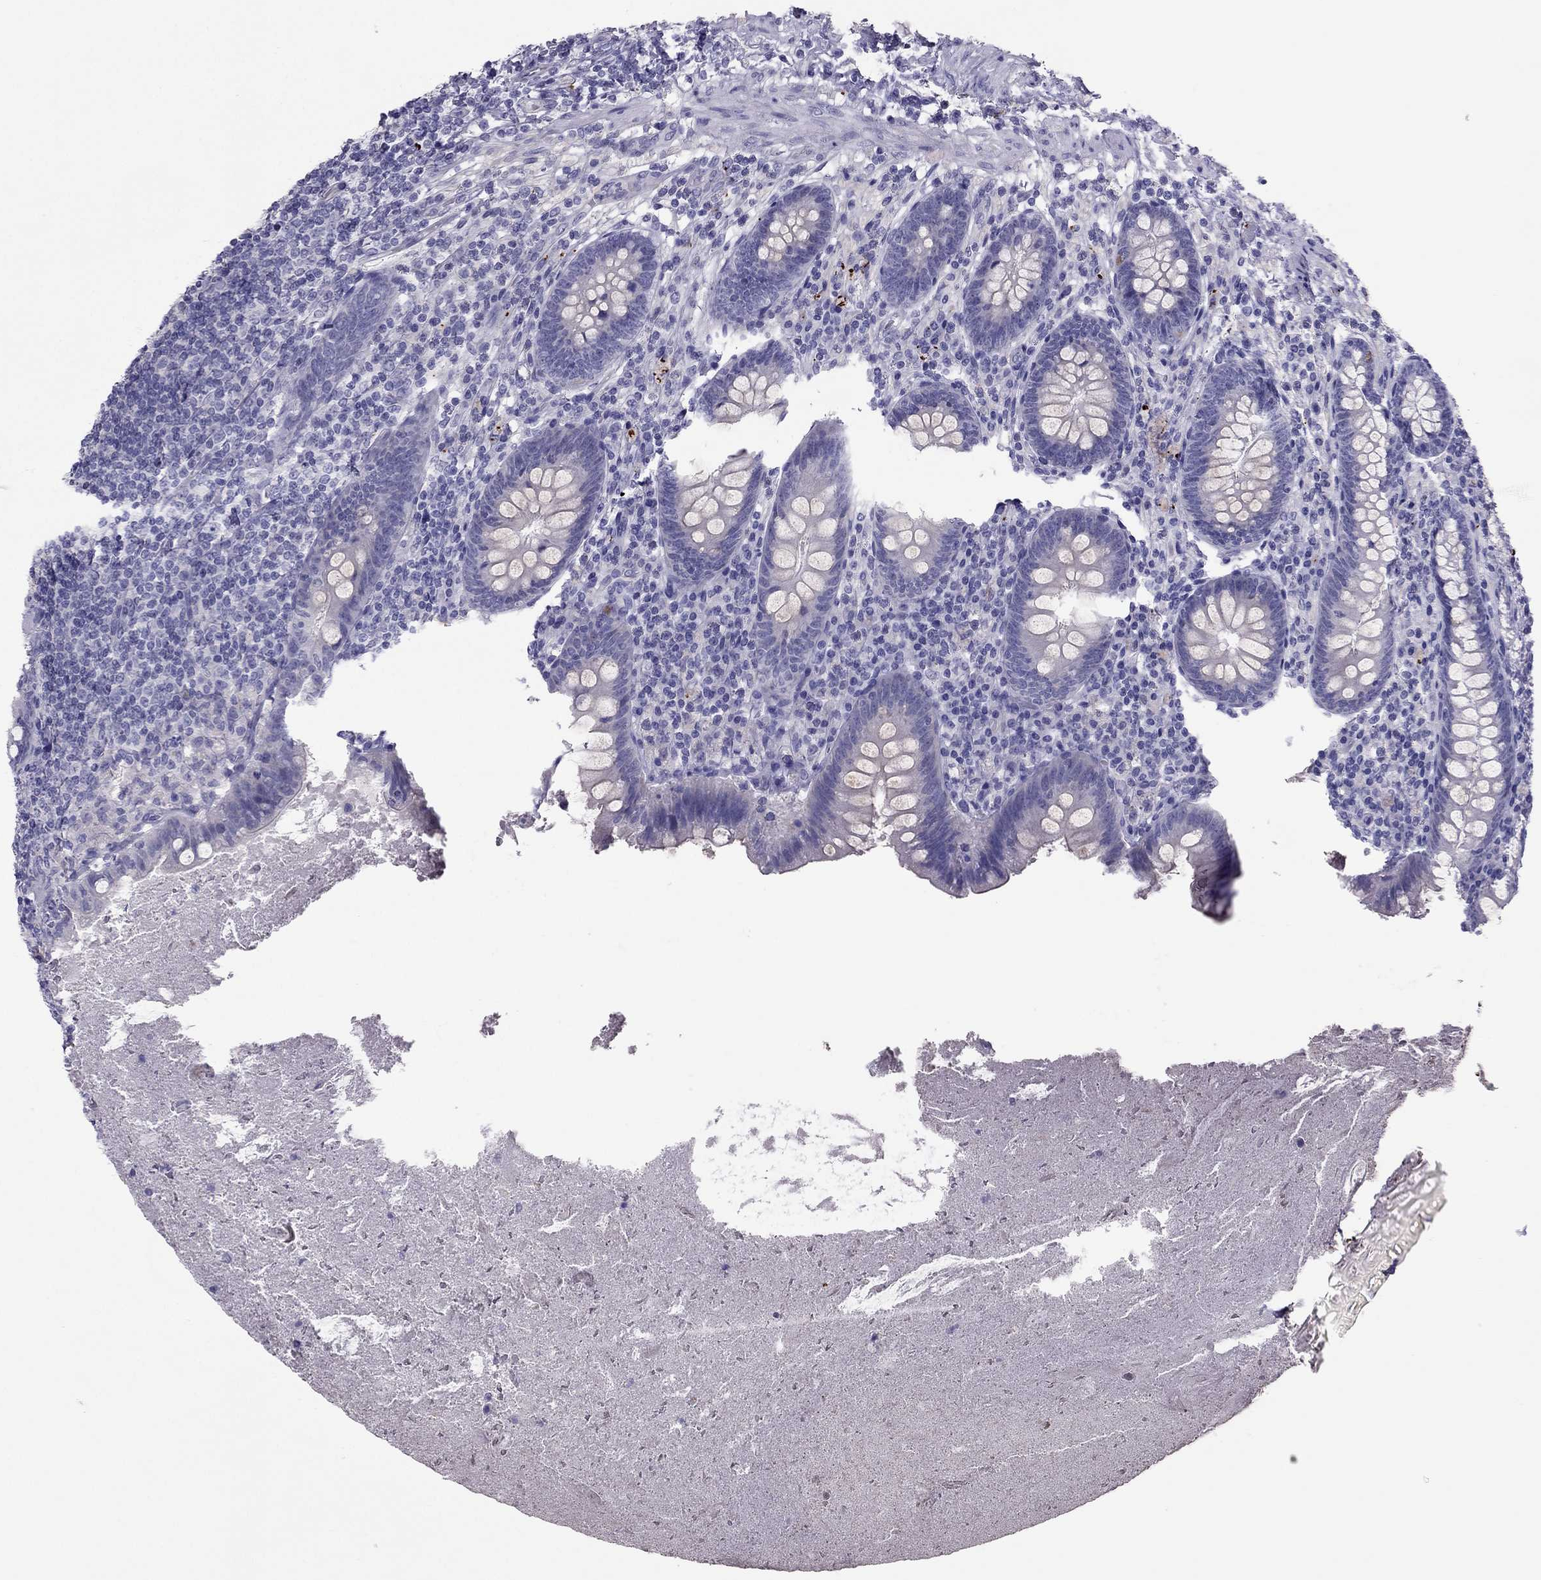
{"staining": {"intensity": "moderate", "quantity": "<25%", "location": "cytoplasmic/membranous"}, "tissue": "appendix", "cell_type": "Glandular cells", "image_type": "normal", "snomed": [{"axis": "morphology", "description": "Normal tissue, NOS"}, {"axis": "topography", "description": "Appendix"}], "caption": "The immunohistochemical stain labels moderate cytoplasmic/membranous staining in glandular cells of normal appendix.", "gene": "PDE6A", "patient": {"sex": "male", "age": 47}}